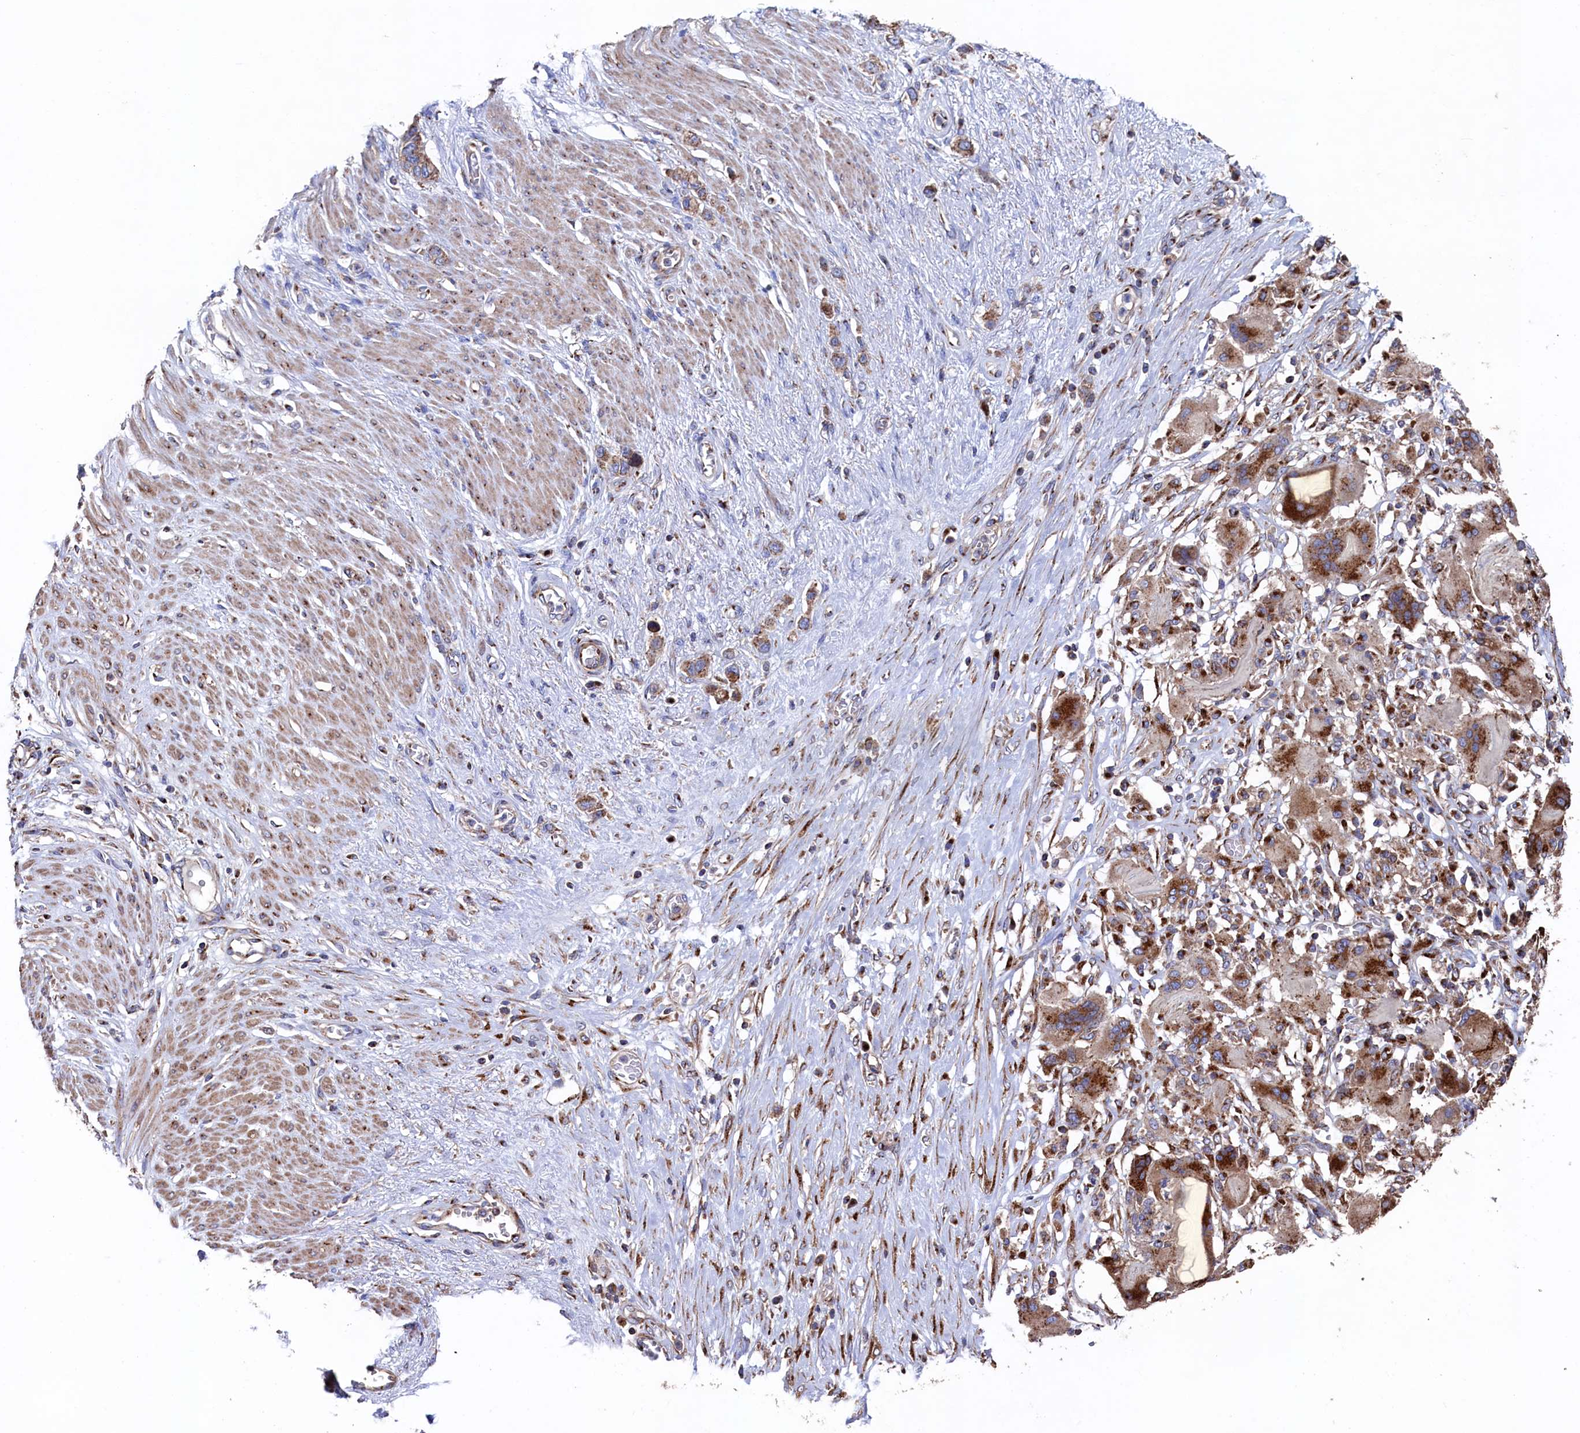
{"staining": {"intensity": "moderate", "quantity": ">75%", "location": "cytoplasmic/membranous"}, "tissue": "stomach cancer", "cell_type": "Tumor cells", "image_type": "cancer", "snomed": [{"axis": "morphology", "description": "Adenocarcinoma, NOS"}, {"axis": "morphology", "description": "Adenocarcinoma, High grade"}, {"axis": "topography", "description": "Stomach, upper"}, {"axis": "topography", "description": "Stomach, lower"}], "caption": "This is an image of immunohistochemistry (IHC) staining of stomach adenocarcinoma, which shows moderate expression in the cytoplasmic/membranous of tumor cells.", "gene": "PRRC1", "patient": {"sex": "female", "age": 65}}